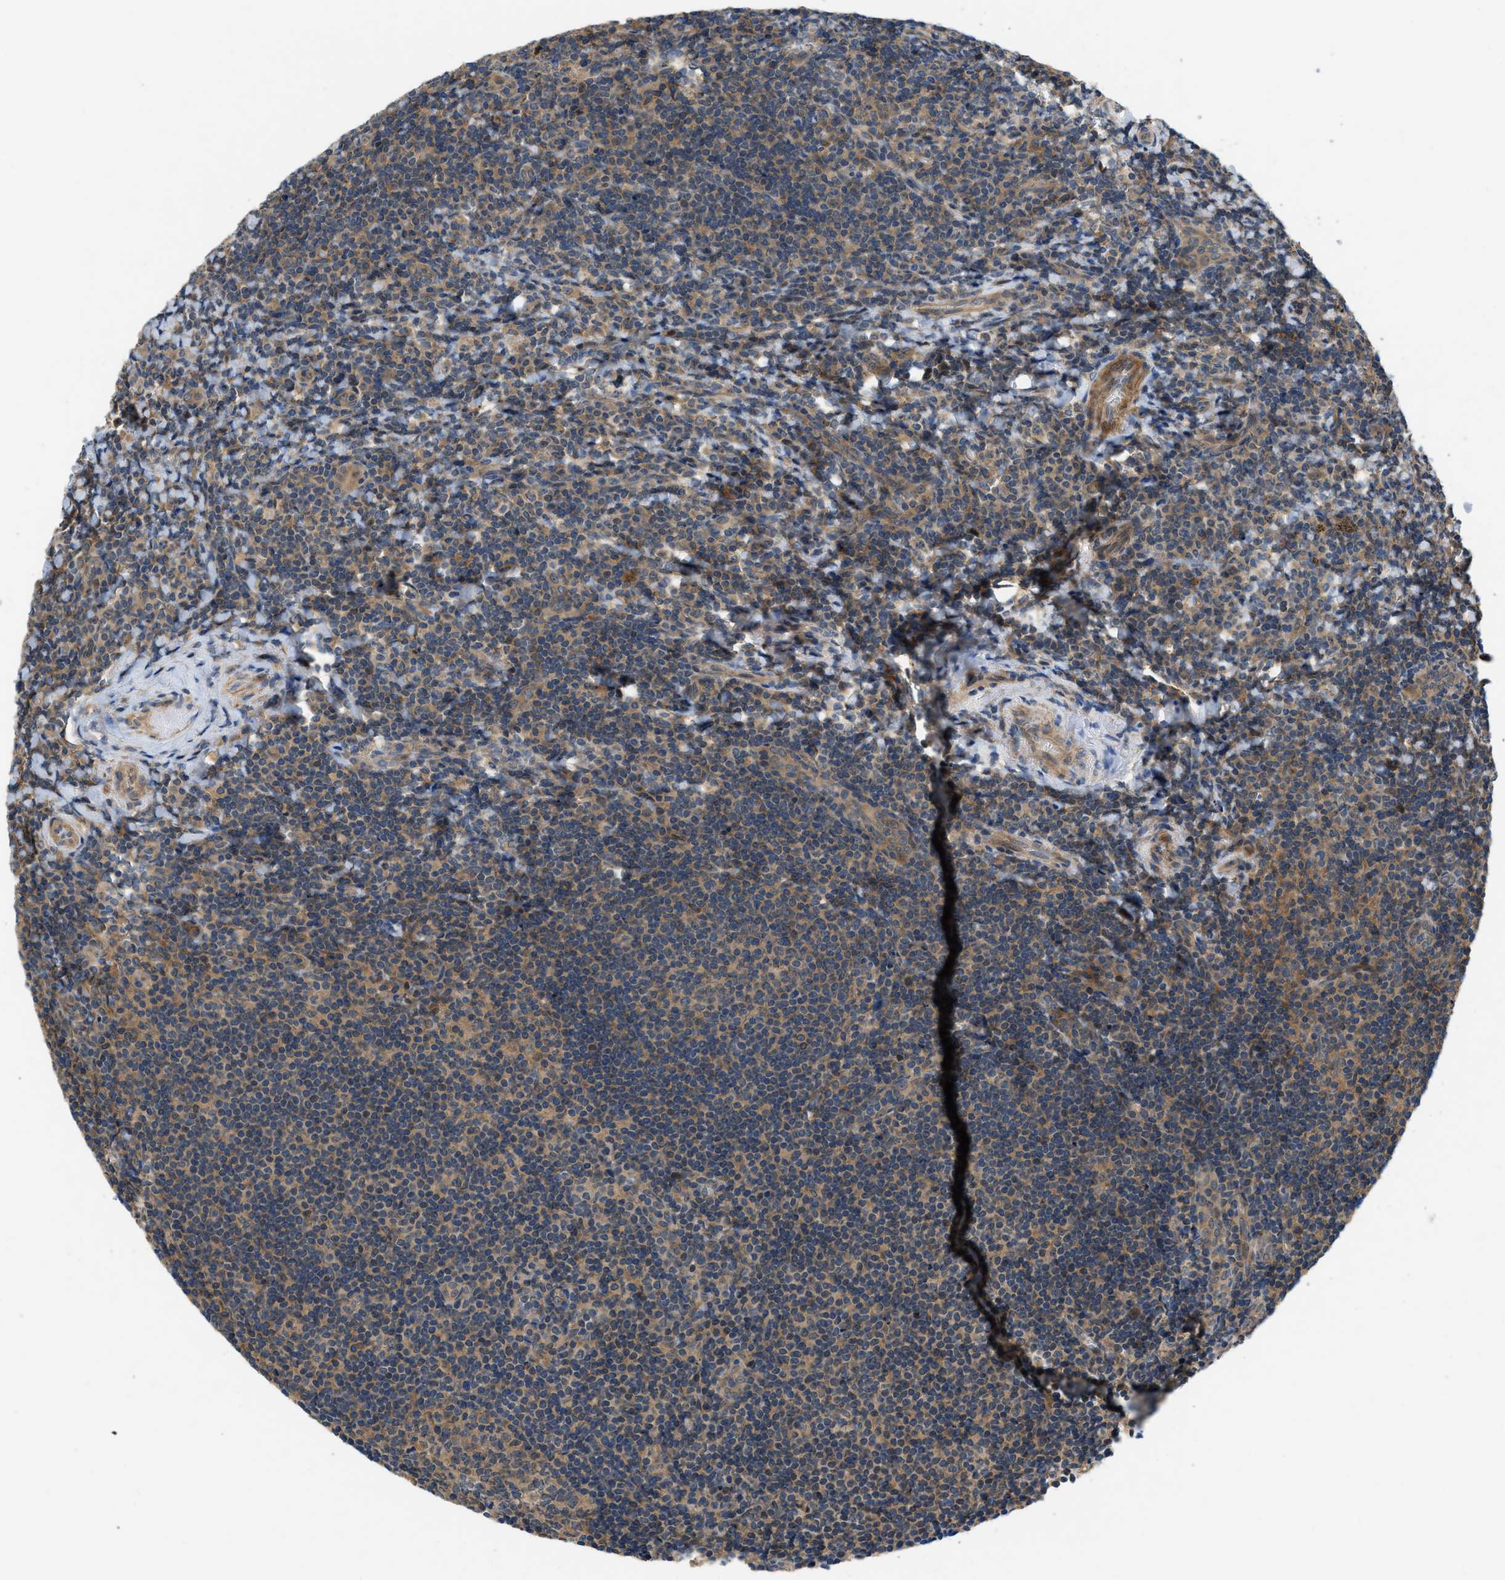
{"staining": {"intensity": "moderate", "quantity": "25%-75%", "location": "cytoplasmic/membranous"}, "tissue": "tonsil", "cell_type": "Germinal center cells", "image_type": "normal", "snomed": [{"axis": "morphology", "description": "Normal tissue, NOS"}, {"axis": "topography", "description": "Tonsil"}], "caption": "Immunohistochemistry histopathology image of unremarkable tonsil: human tonsil stained using immunohistochemistry demonstrates medium levels of moderate protein expression localized specifically in the cytoplasmic/membranous of germinal center cells, appearing as a cytoplasmic/membranous brown color.", "gene": "GPR31", "patient": {"sex": "male", "age": 37}}